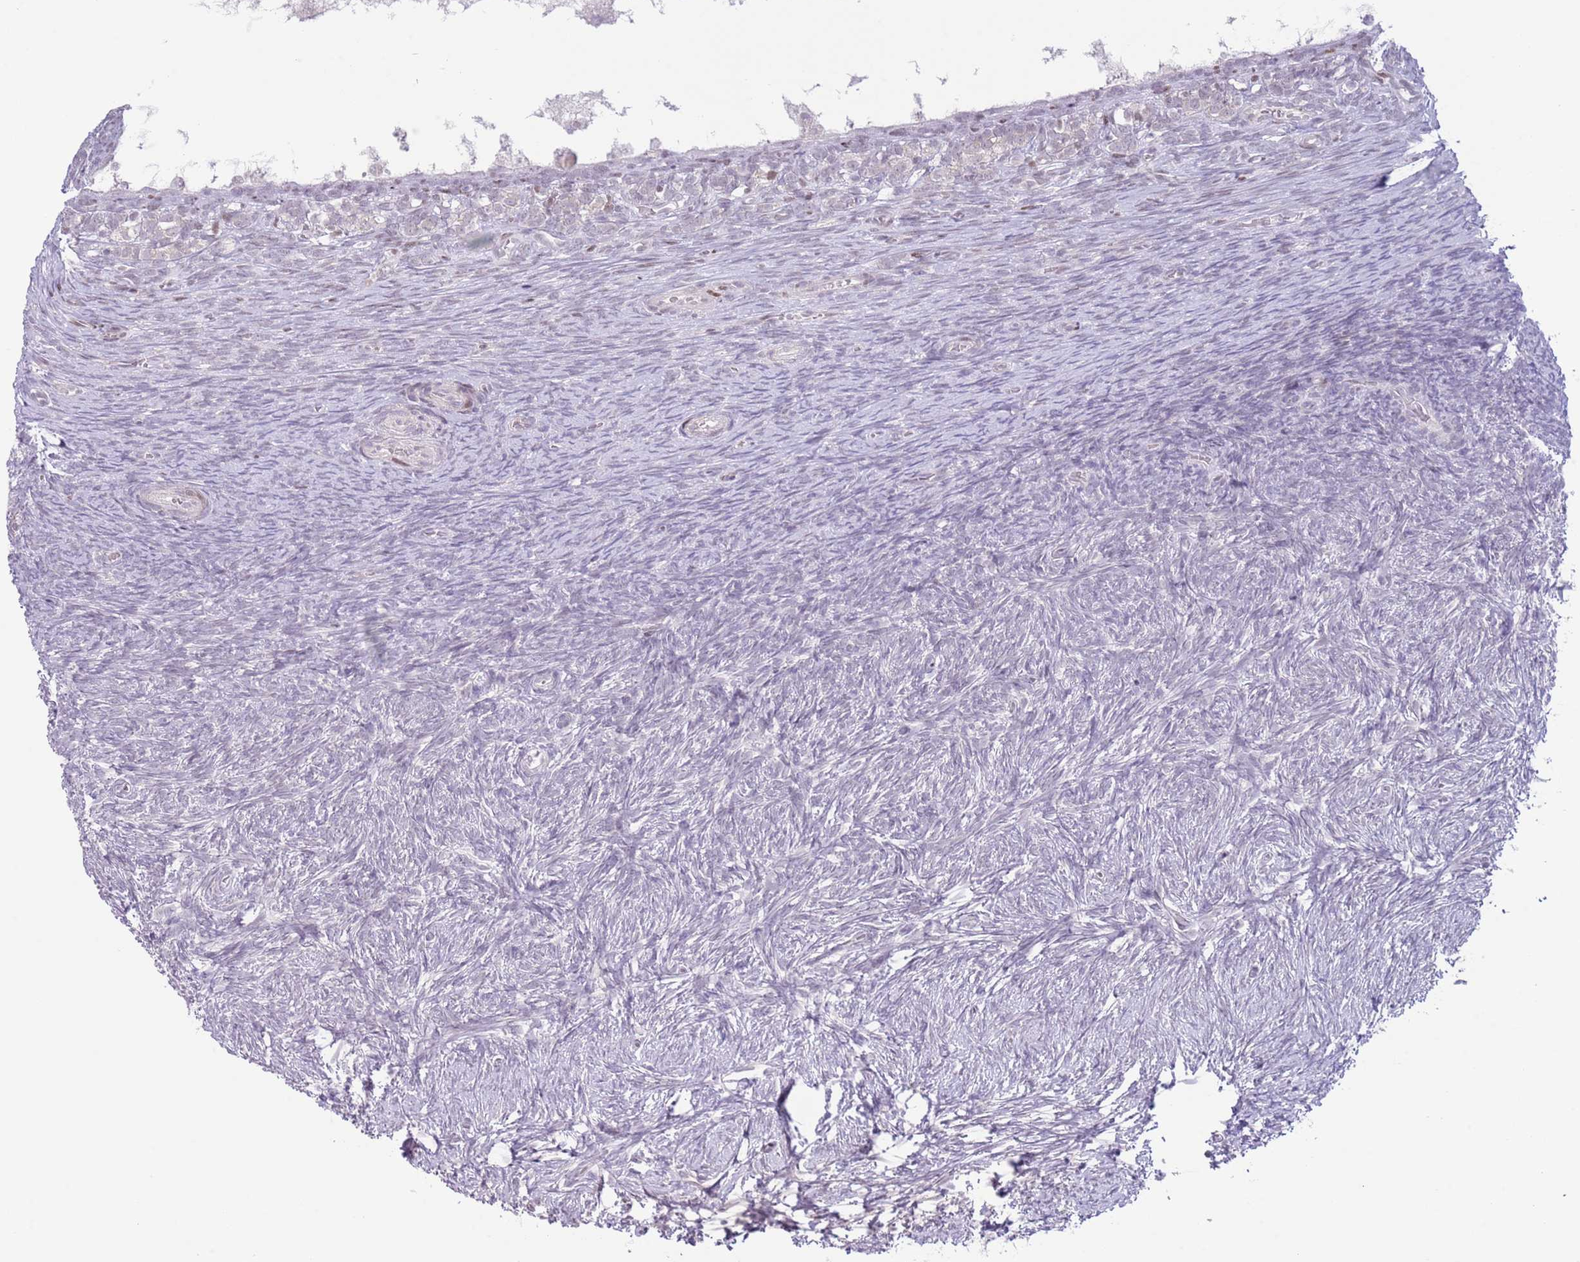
{"staining": {"intensity": "negative", "quantity": "none", "location": "none"}, "tissue": "ovary", "cell_type": "Ovarian stroma cells", "image_type": "normal", "snomed": [{"axis": "morphology", "description": "Normal tissue, NOS"}, {"axis": "topography", "description": "Ovary"}], "caption": "A photomicrograph of ovary stained for a protein exhibits no brown staining in ovarian stroma cells. Brightfield microscopy of immunohistochemistry stained with DAB (brown) and hematoxylin (blue), captured at high magnification.", "gene": "MFSD10", "patient": {"sex": "female", "age": 39}}